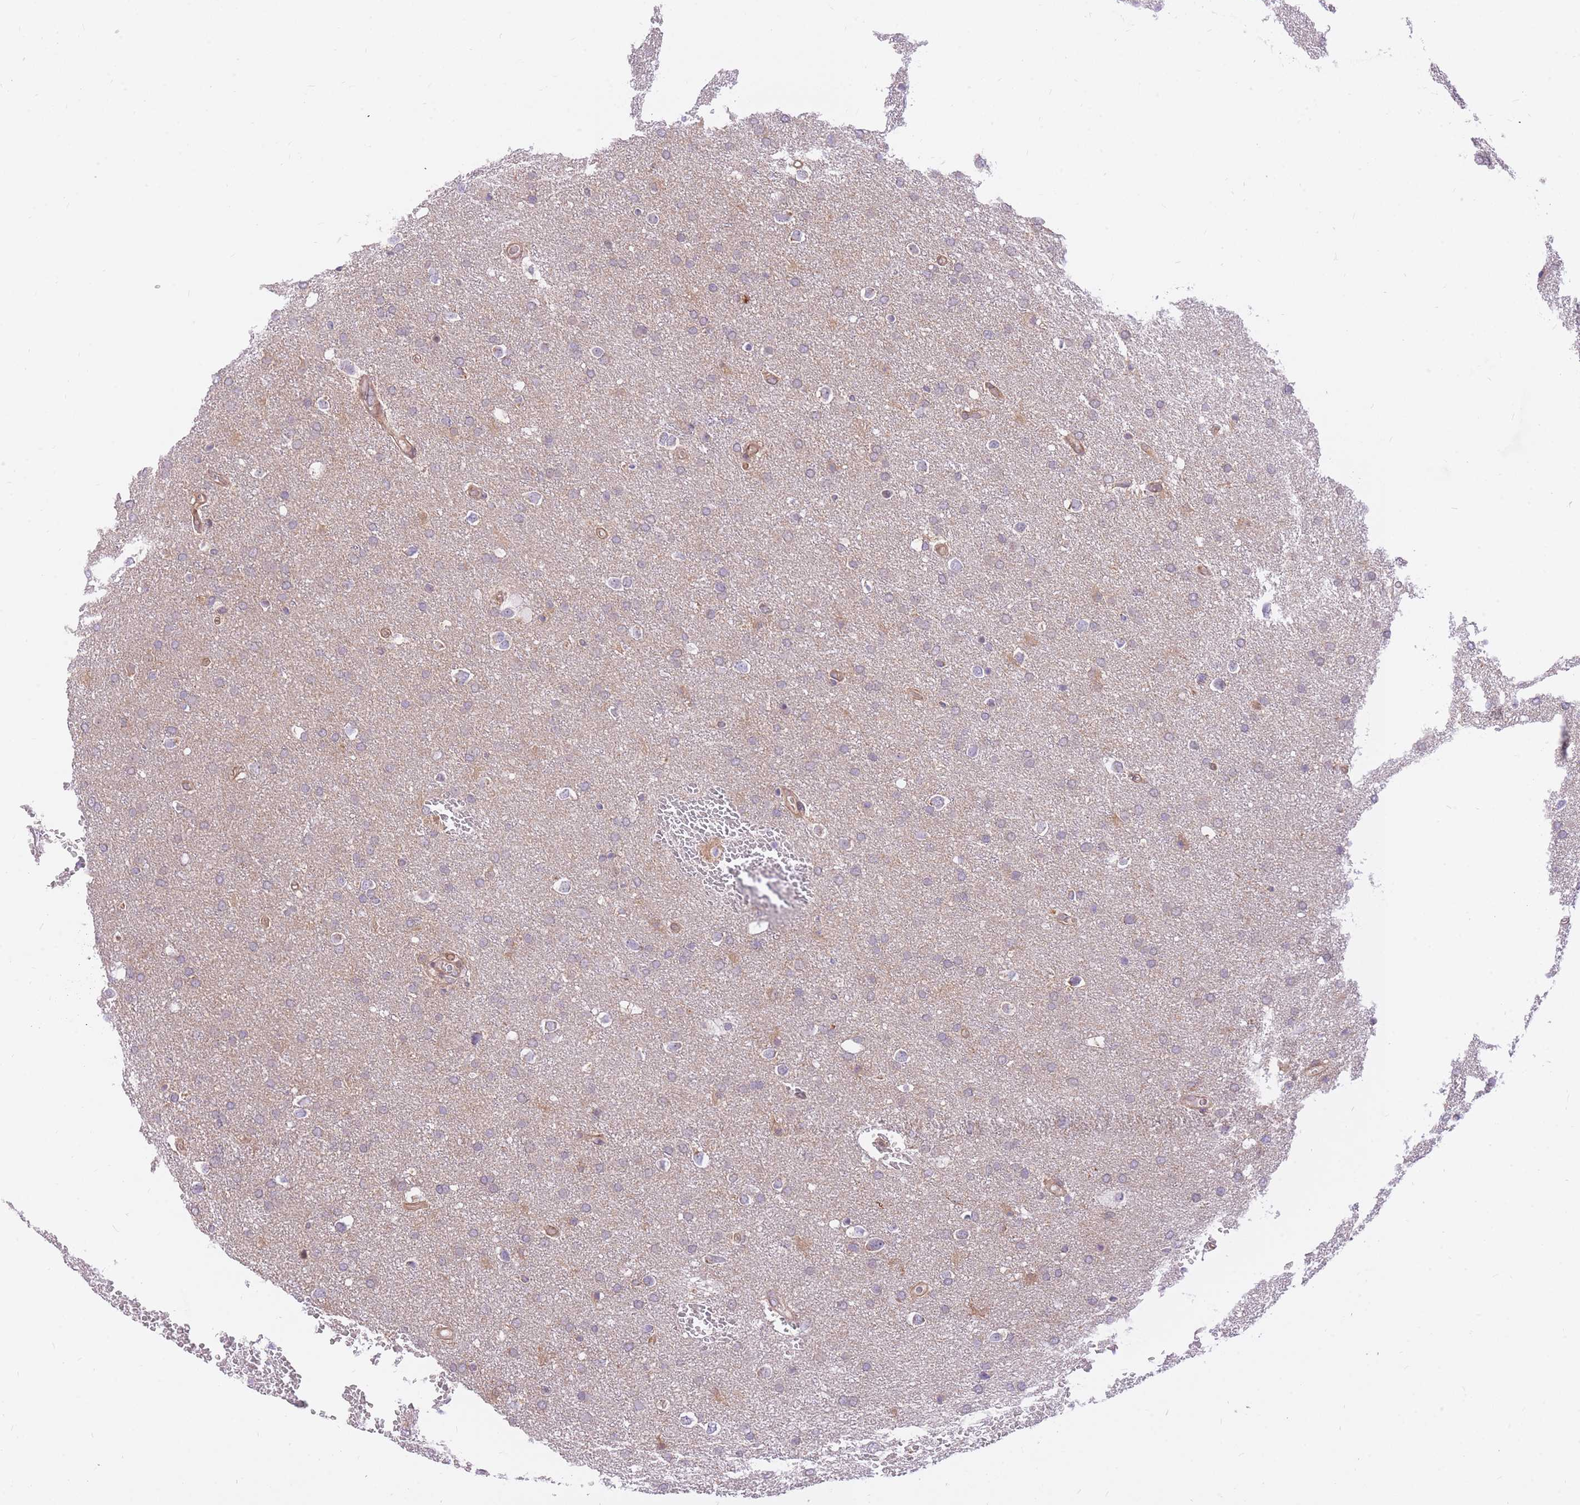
{"staining": {"intensity": "negative", "quantity": "none", "location": "none"}, "tissue": "glioma", "cell_type": "Tumor cells", "image_type": "cancer", "snomed": [{"axis": "morphology", "description": "Glioma, malignant, Low grade"}, {"axis": "topography", "description": "Brain"}], "caption": "An IHC image of glioma is shown. There is no staining in tumor cells of glioma. (Brightfield microscopy of DAB (3,3'-diaminobenzidine) immunohistochemistry at high magnification).", "gene": "MINDY2", "patient": {"sex": "female", "age": 32}}